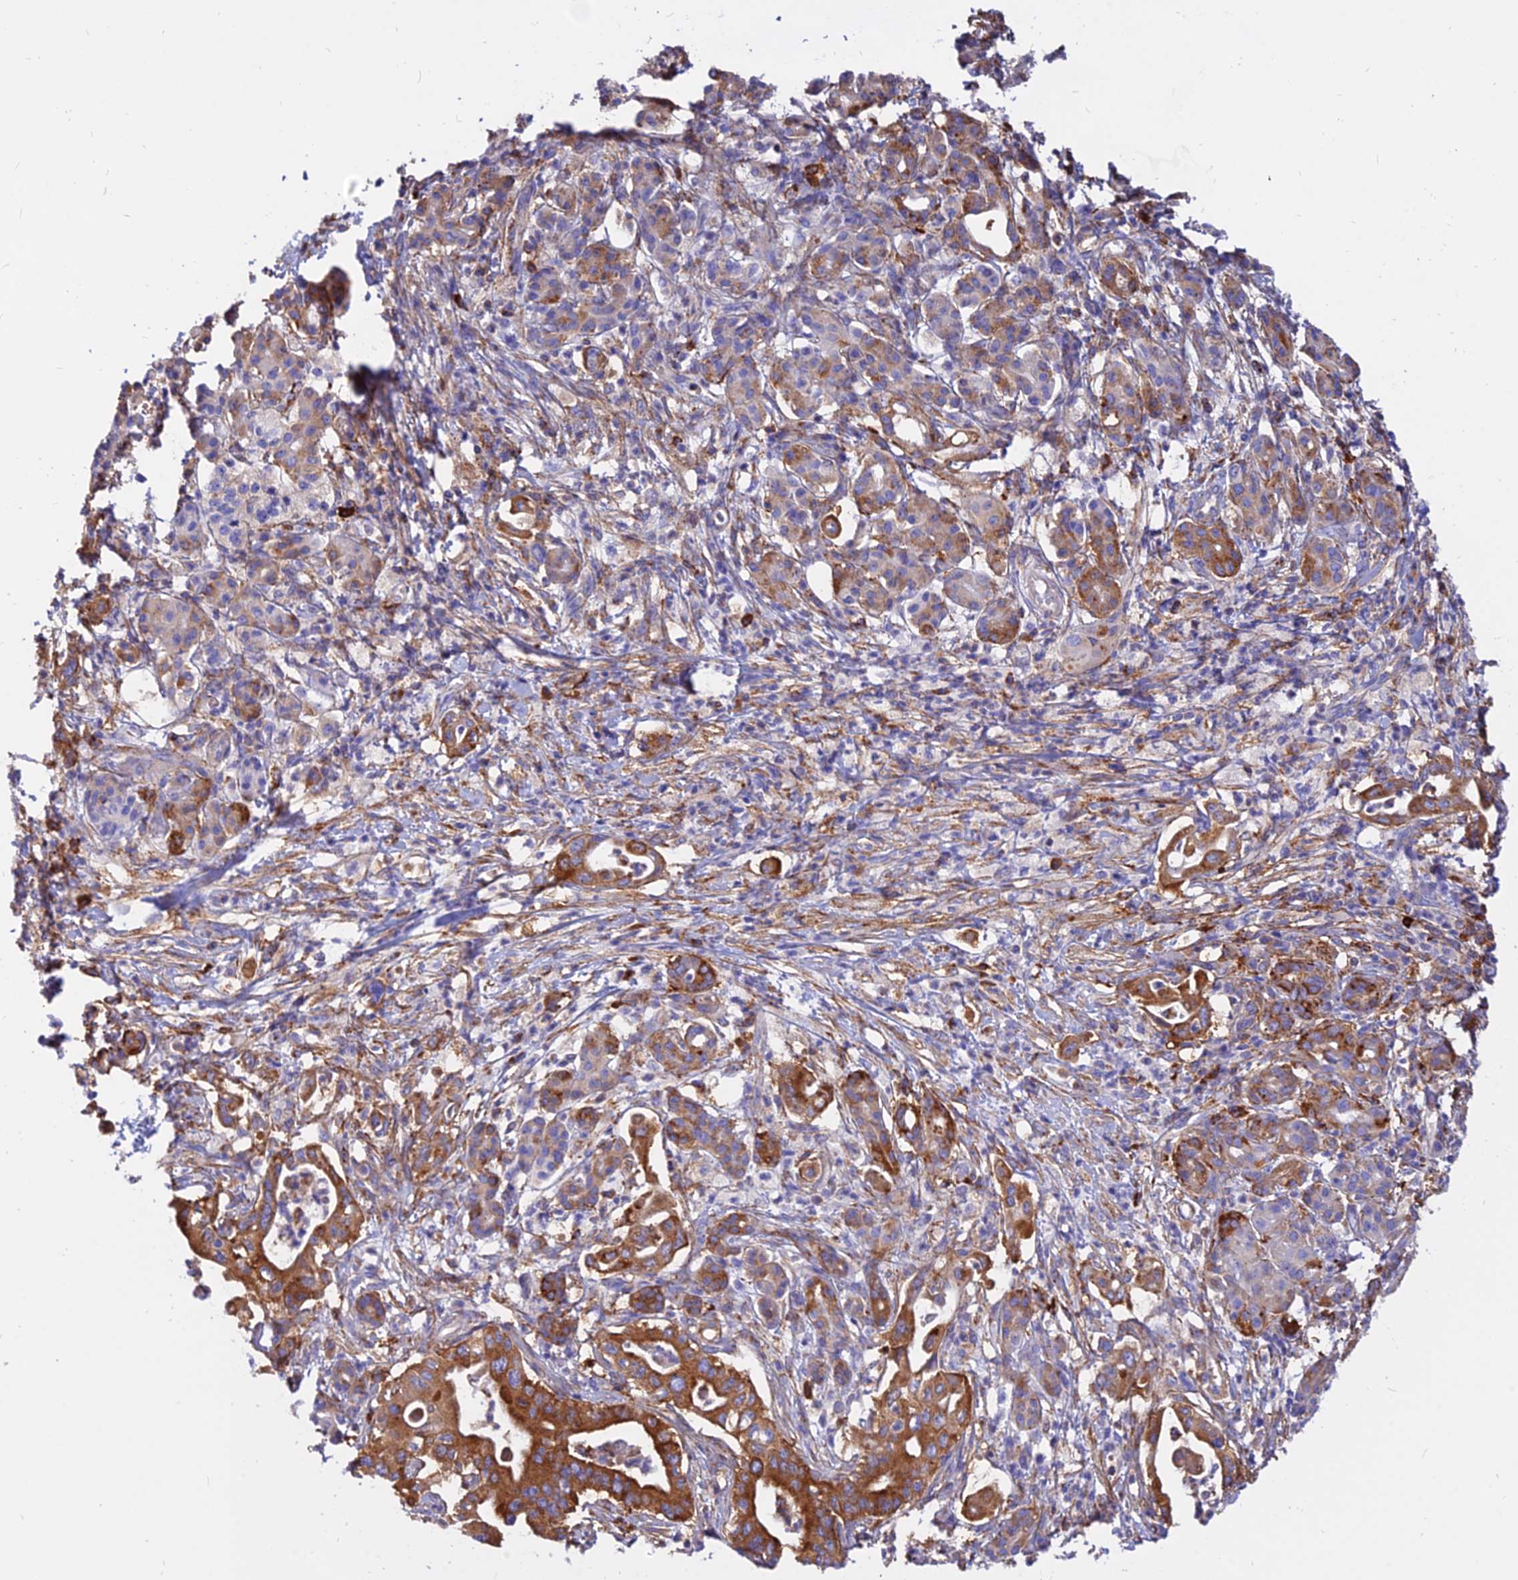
{"staining": {"intensity": "strong", "quantity": ">75%", "location": "cytoplasmic/membranous"}, "tissue": "pancreatic cancer", "cell_type": "Tumor cells", "image_type": "cancer", "snomed": [{"axis": "morphology", "description": "Adenocarcinoma, NOS"}, {"axis": "topography", "description": "Pancreas"}], "caption": "Human pancreatic cancer stained for a protein (brown) exhibits strong cytoplasmic/membranous positive staining in about >75% of tumor cells.", "gene": "AGTRAP", "patient": {"sex": "female", "age": 77}}